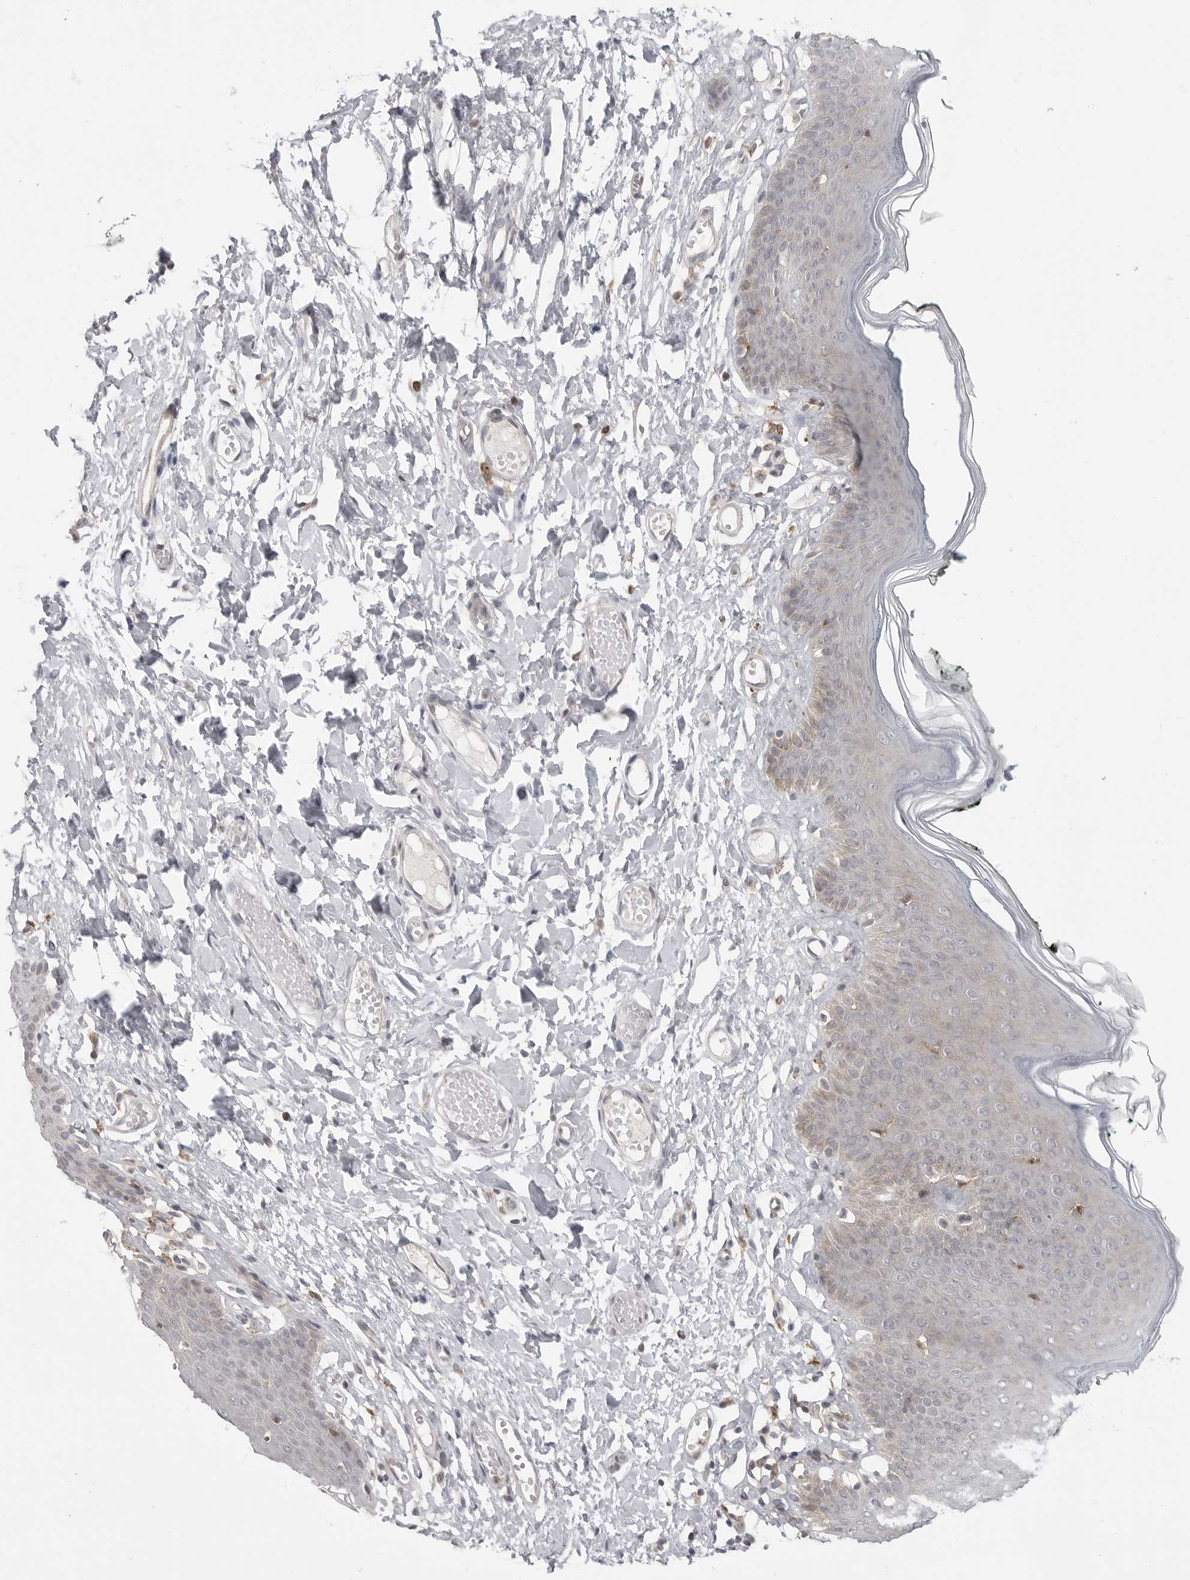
{"staining": {"intensity": "moderate", "quantity": "25%-75%", "location": "cytoplasmic/membranous"}, "tissue": "skin", "cell_type": "Epidermal cells", "image_type": "normal", "snomed": [{"axis": "morphology", "description": "Normal tissue, NOS"}, {"axis": "morphology", "description": "Inflammation, NOS"}, {"axis": "topography", "description": "Vulva"}], "caption": "Immunohistochemistry (IHC) staining of normal skin, which exhibits medium levels of moderate cytoplasmic/membranous positivity in approximately 25%-75% of epidermal cells indicating moderate cytoplasmic/membranous protein expression. The staining was performed using DAB (3,3'-diaminobenzidine) (brown) for protein detection and nuclei were counterstained in hematoxylin (blue).", "gene": "IFNGR1", "patient": {"sex": "female", "age": 84}}